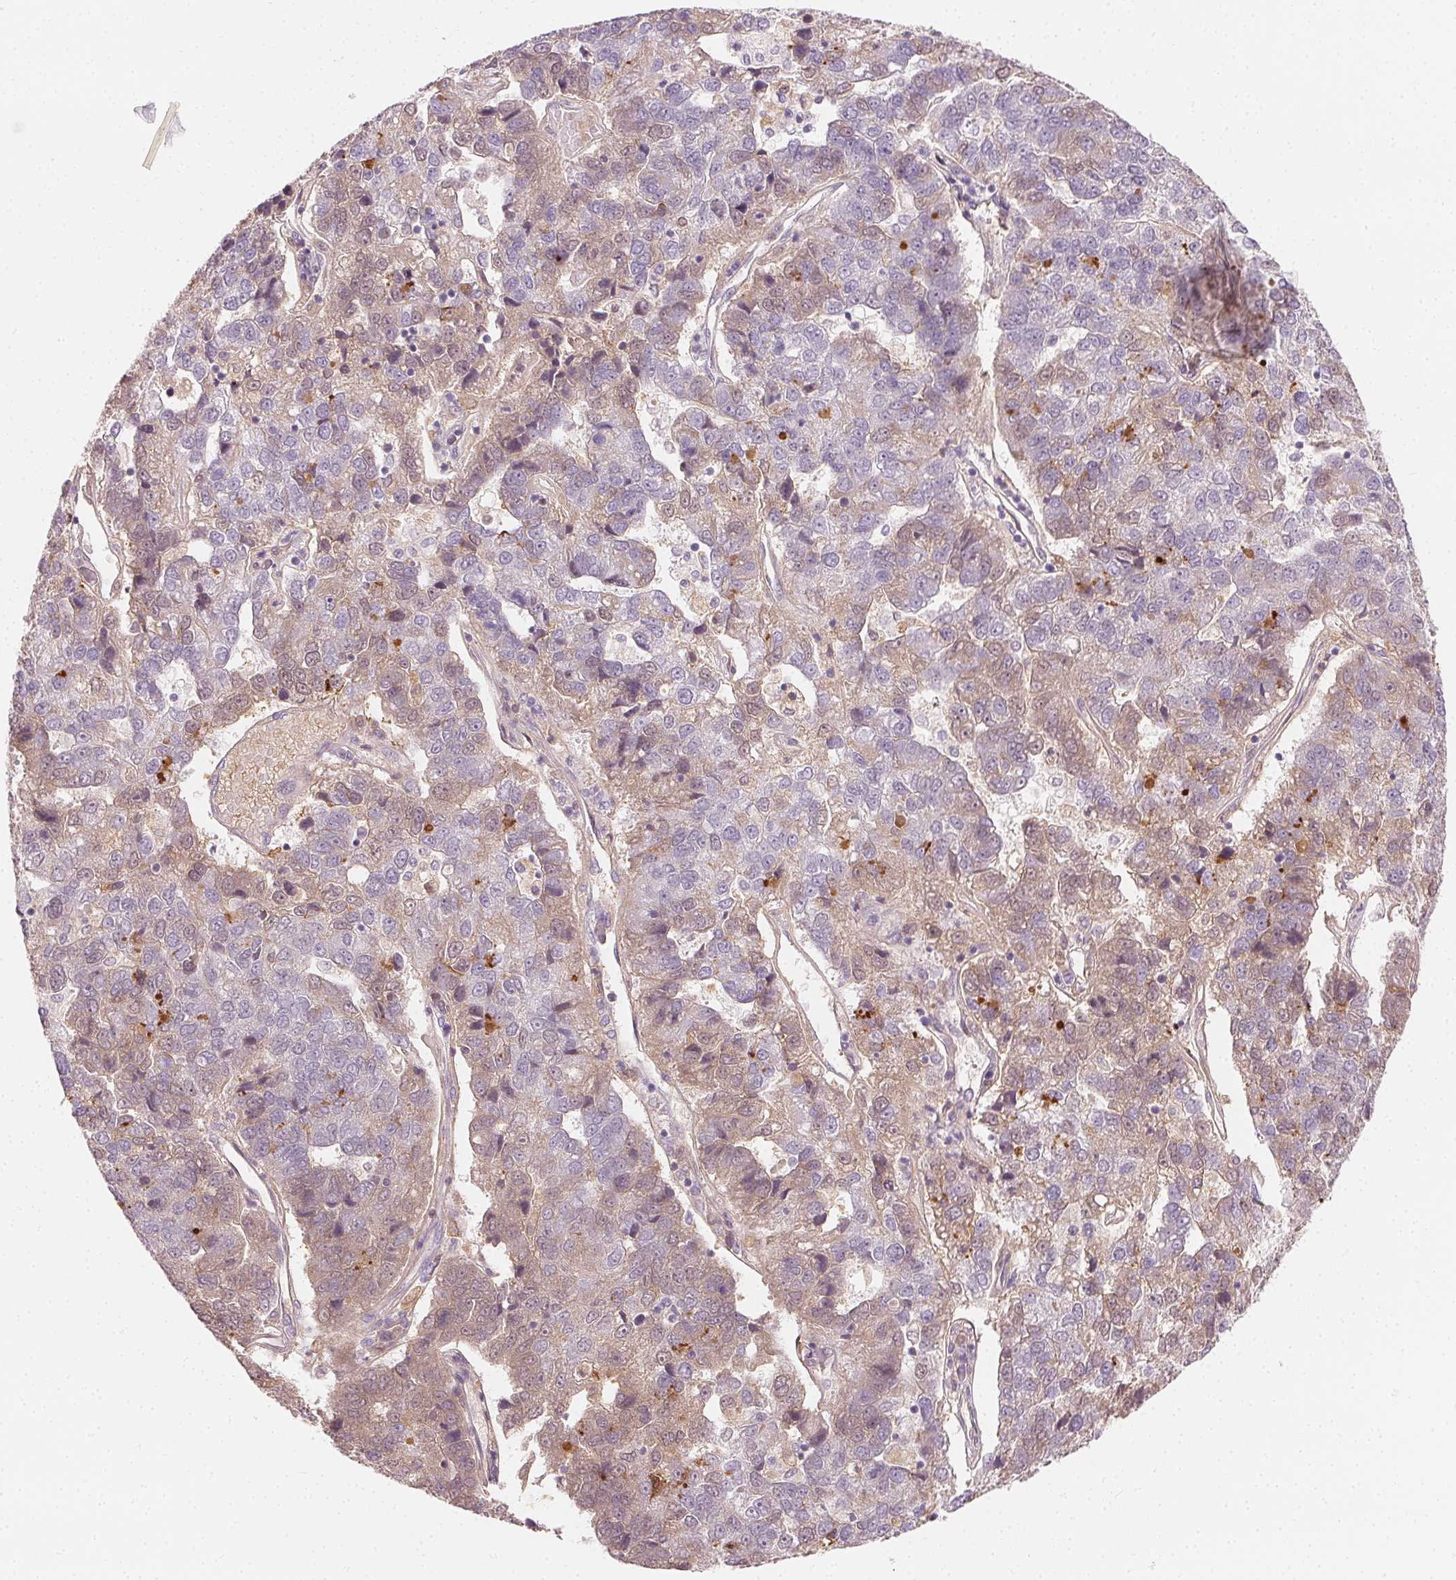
{"staining": {"intensity": "weak", "quantity": "25%-75%", "location": "cytoplasmic/membranous"}, "tissue": "pancreatic cancer", "cell_type": "Tumor cells", "image_type": "cancer", "snomed": [{"axis": "morphology", "description": "Adenocarcinoma, NOS"}, {"axis": "topography", "description": "Pancreas"}], "caption": "This histopathology image reveals immunohistochemistry staining of pancreatic cancer (adenocarcinoma), with low weak cytoplasmic/membranous positivity in about 25%-75% of tumor cells.", "gene": "AFM", "patient": {"sex": "female", "age": 61}}